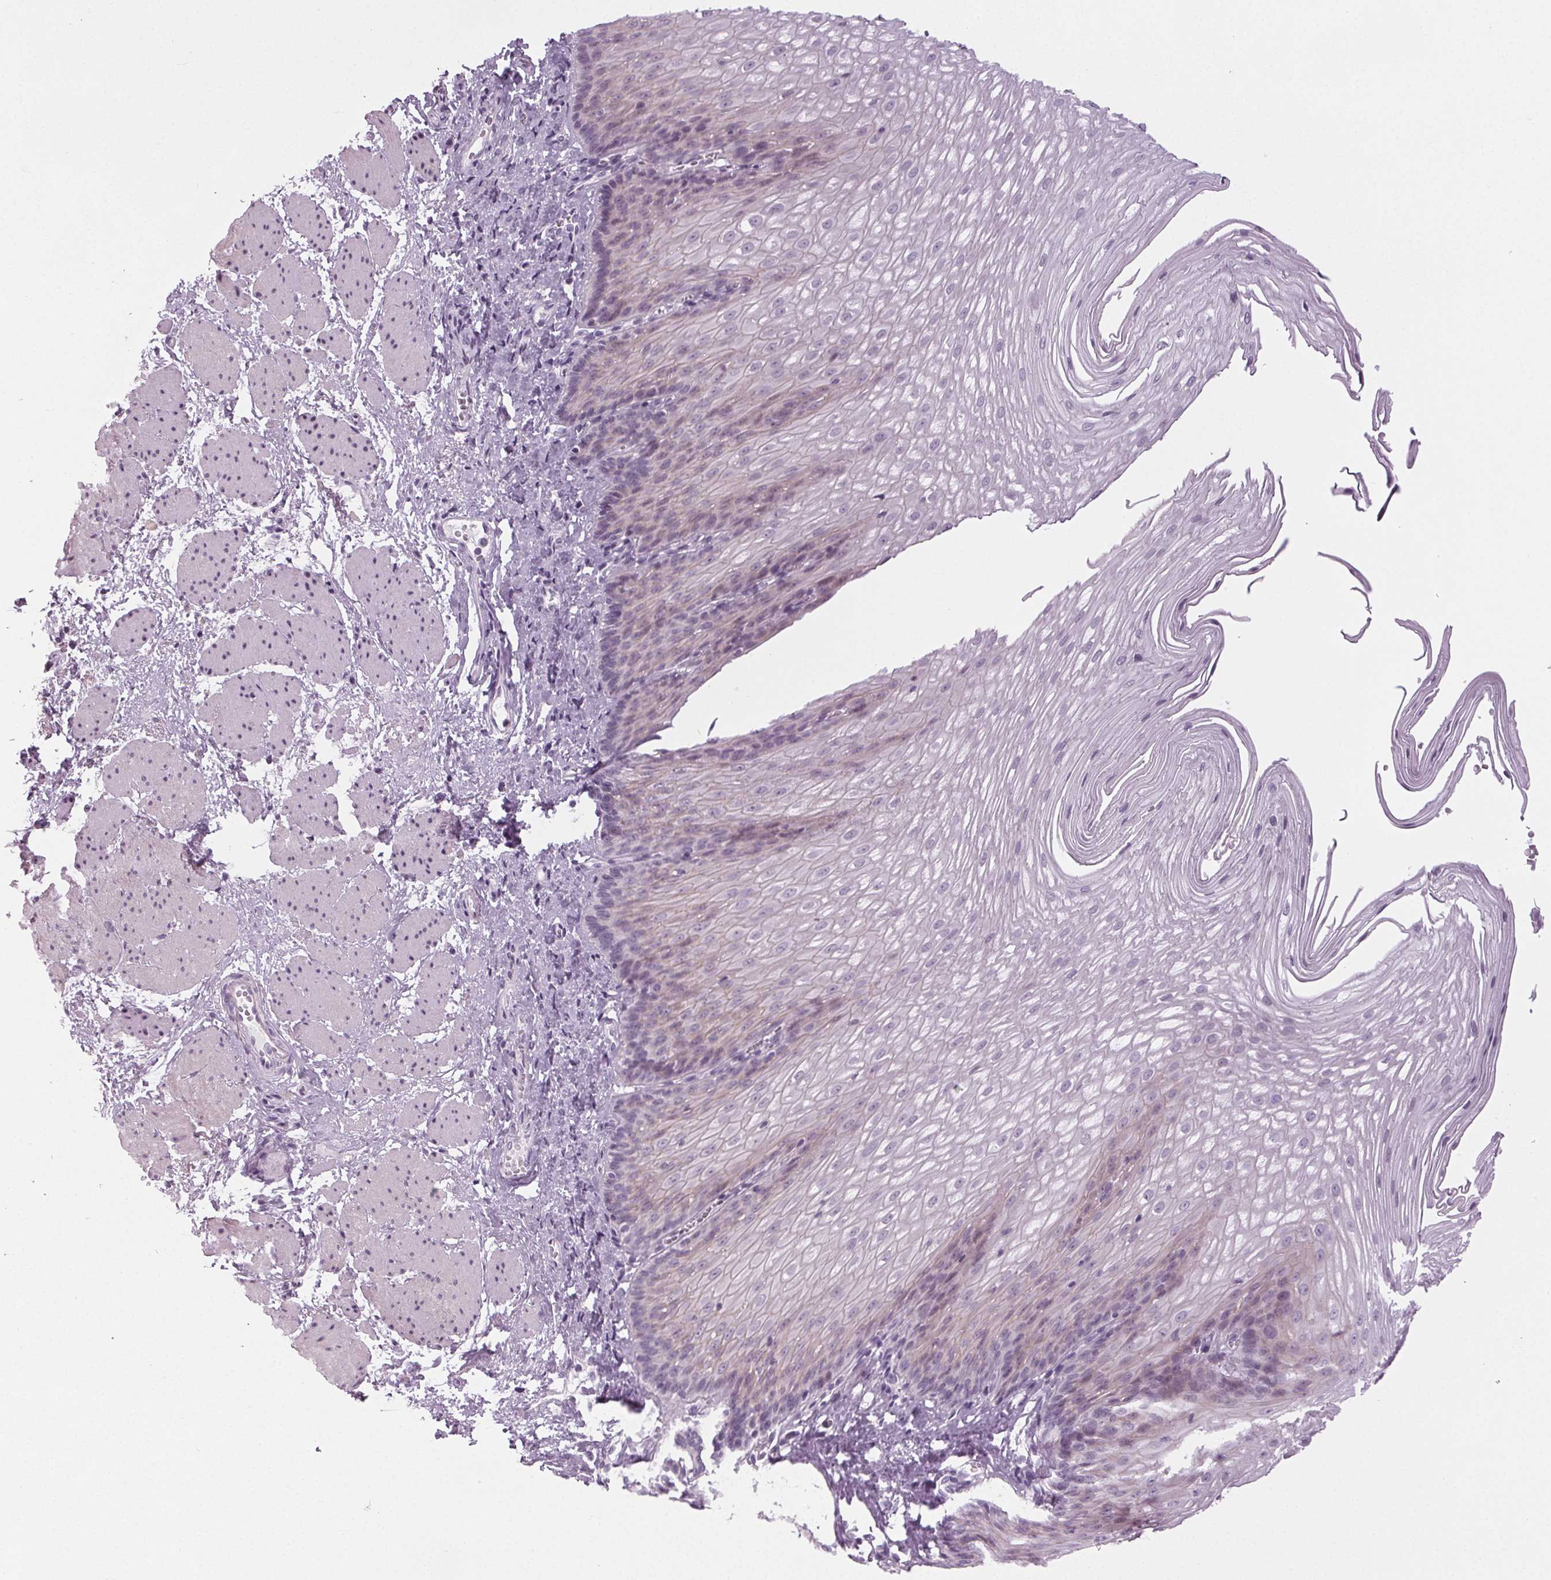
{"staining": {"intensity": "weak", "quantity": "<25%", "location": "cytoplasmic/membranous"}, "tissue": "esophagus", "cell_type": "Squamous epithelial cells", "image_type": "normal", "snomed": [{"axis": "morphology", "description": "Normal tissue, NOS"}, {"axis": "topography", "description": "Esophagus"}], "caption": "Squamous epithelial cells are negative for brown protein staining in unremarkable esophagus. (Immunohistochemistry, brightfield microscopy, high magnification).", "gene": "IGF2BP1", "patient": {"sex": "male", "age": 62}}